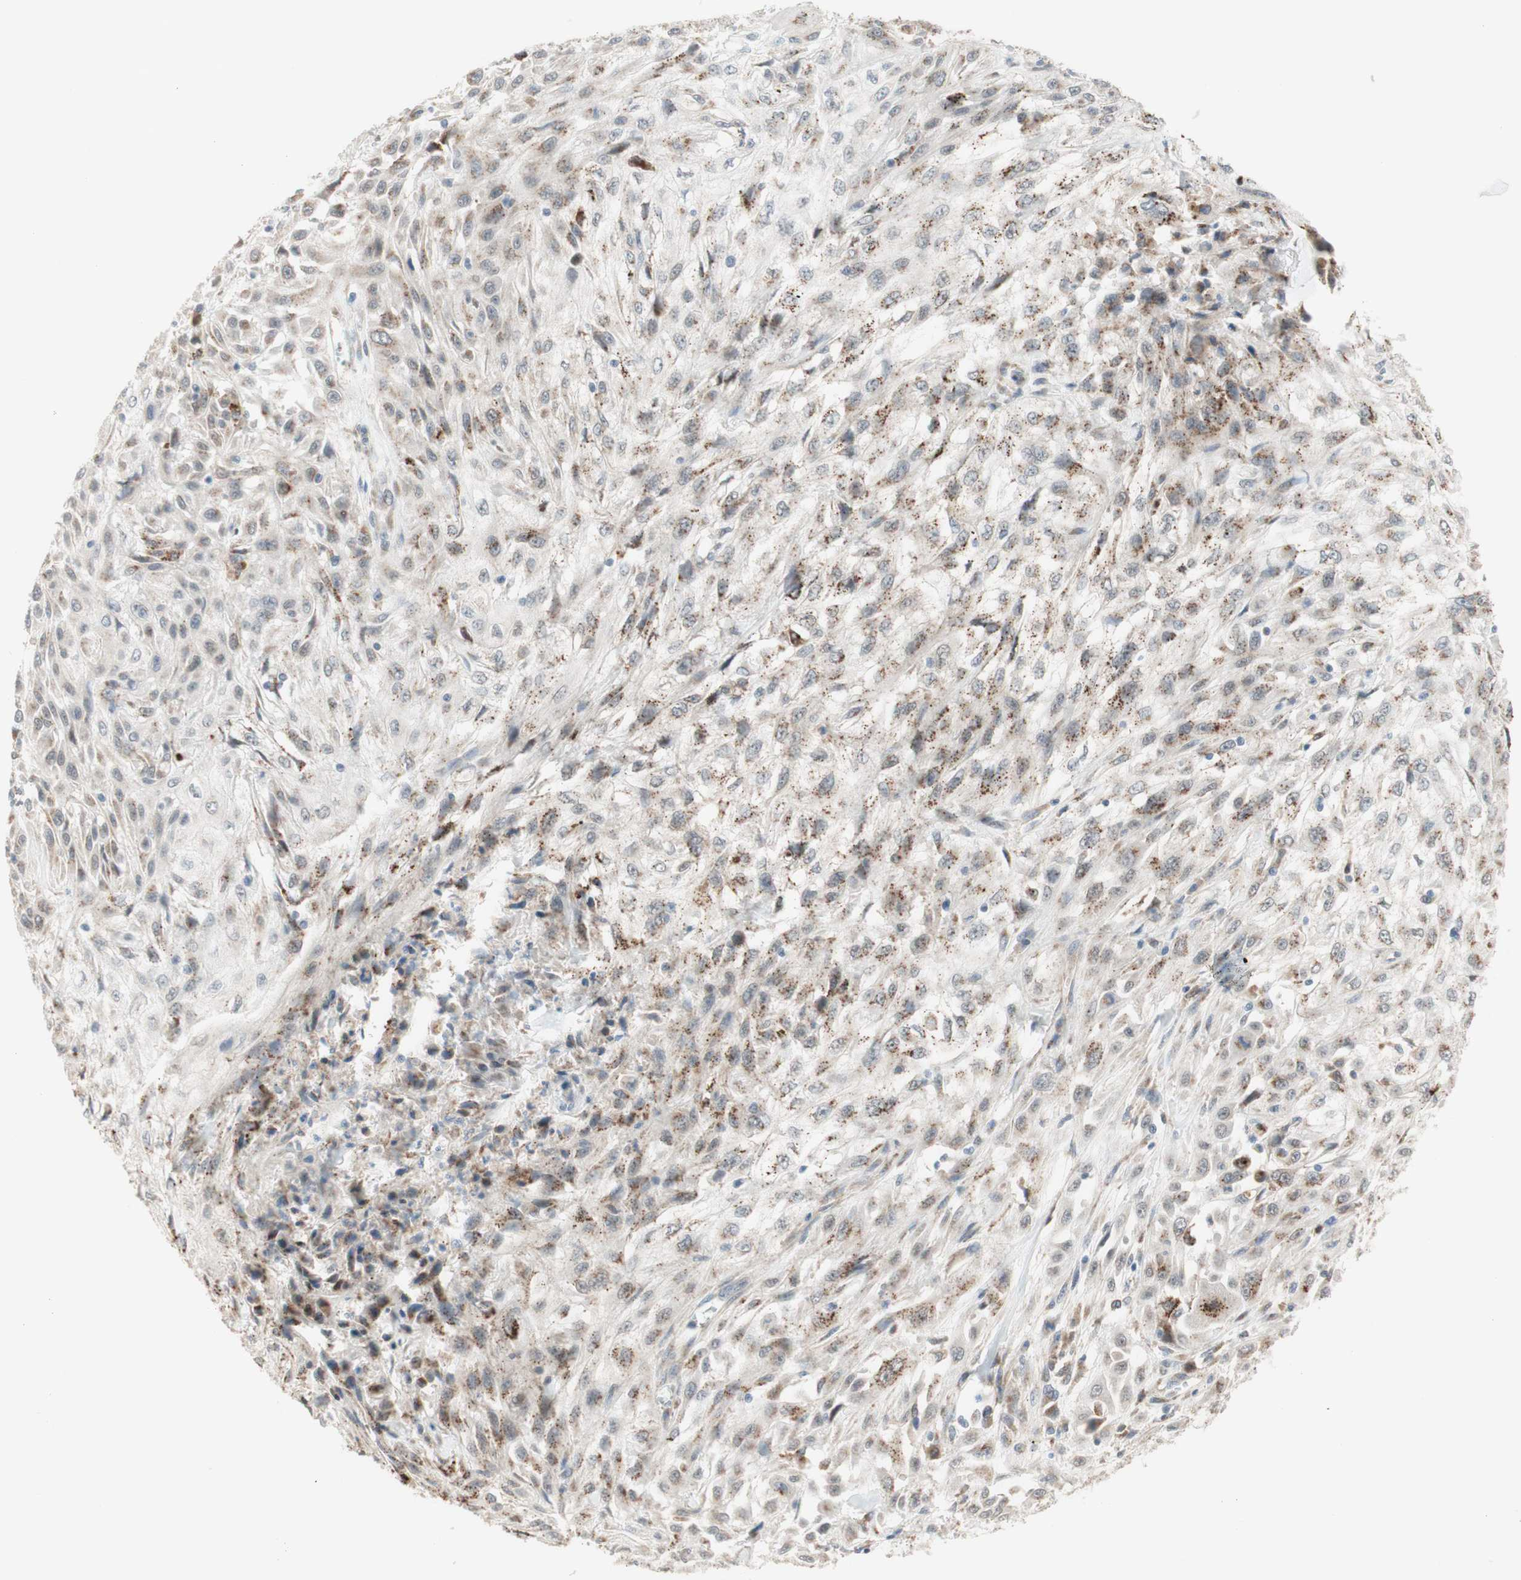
{"staining": {"intensity": "moderate", "quantity": "25%-75%", "location": "cytoplasmic/membranous"}, "tissue": "skin cancer", "cell_type": "Tumor cells", "image_type": "cancer", "snomed": [{"axis": "morphology", "description": "Squamous cell carcinoma, NOS"}, {"axis": "topography", "description": "Skin"}], "caption": "Skin squamous cell carcinoma stained for a protein demonstrates moderate cytoplasmic/membranous positivity in tumor cells. (DAB IHC with brightfield microscopy, high magnification).", "gene": "GAPT", "patient": {"sex": "male", "age": 75}}